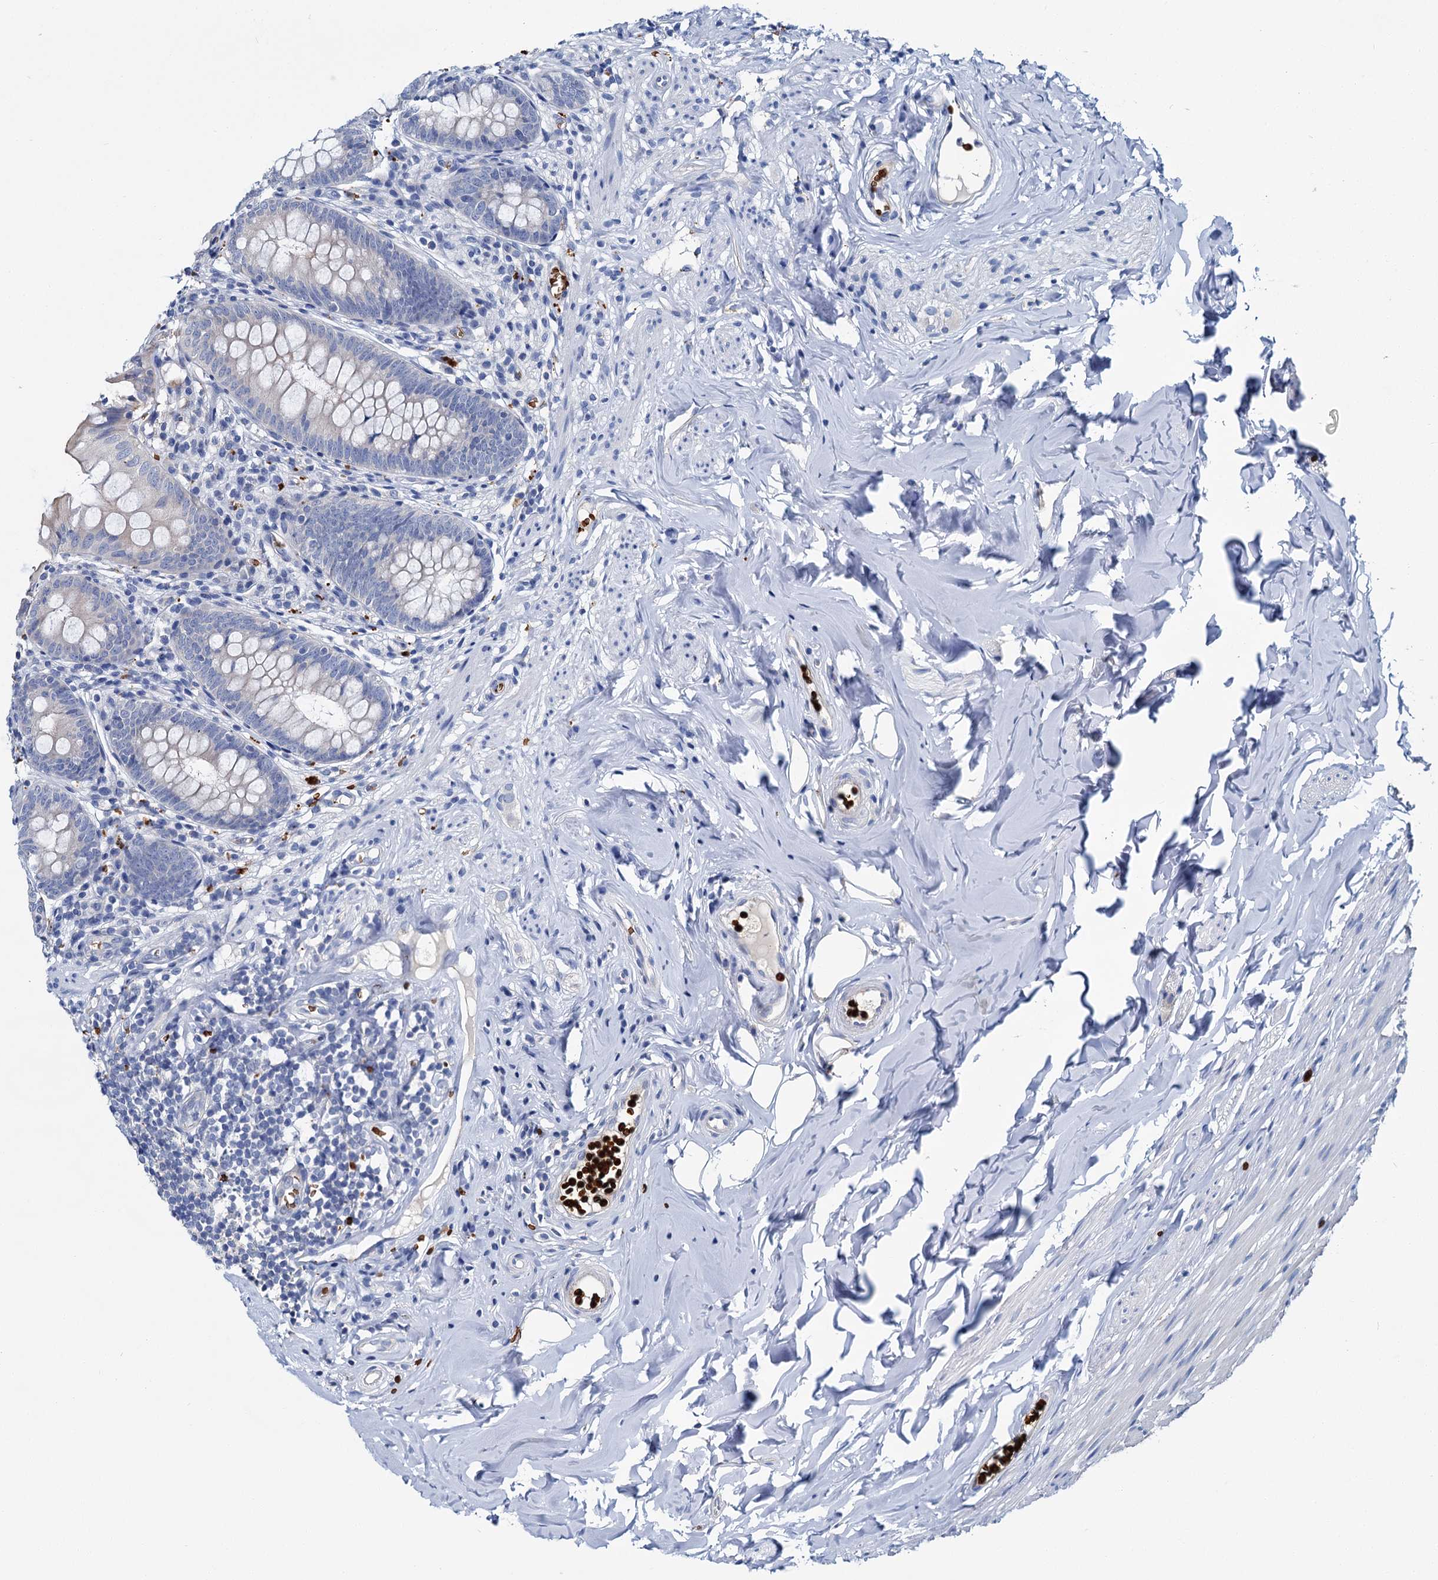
{"staining": {"intensity": "negative", "quantity": "none", "location": "none"}, "tissue": "appendix", "cell_type": "Glandular cells", "image_type": "normal", "snomed": [{"axis": "morphology", "description": "Normal tissue, NOS"}, {"axis": "topography", "description": "Appendix"}], "caption": "Glandular cells show no significant positivity in benign appendix. Brightfield microscopy of immunohistochemistry (IHC) stained with DAB (3,3'-diaminobenzidine) (brown) and hematoxylin (blue), captured at high magnification.", "gene": "ATG2A", "patient": {"sex": "female", "age": 51}}